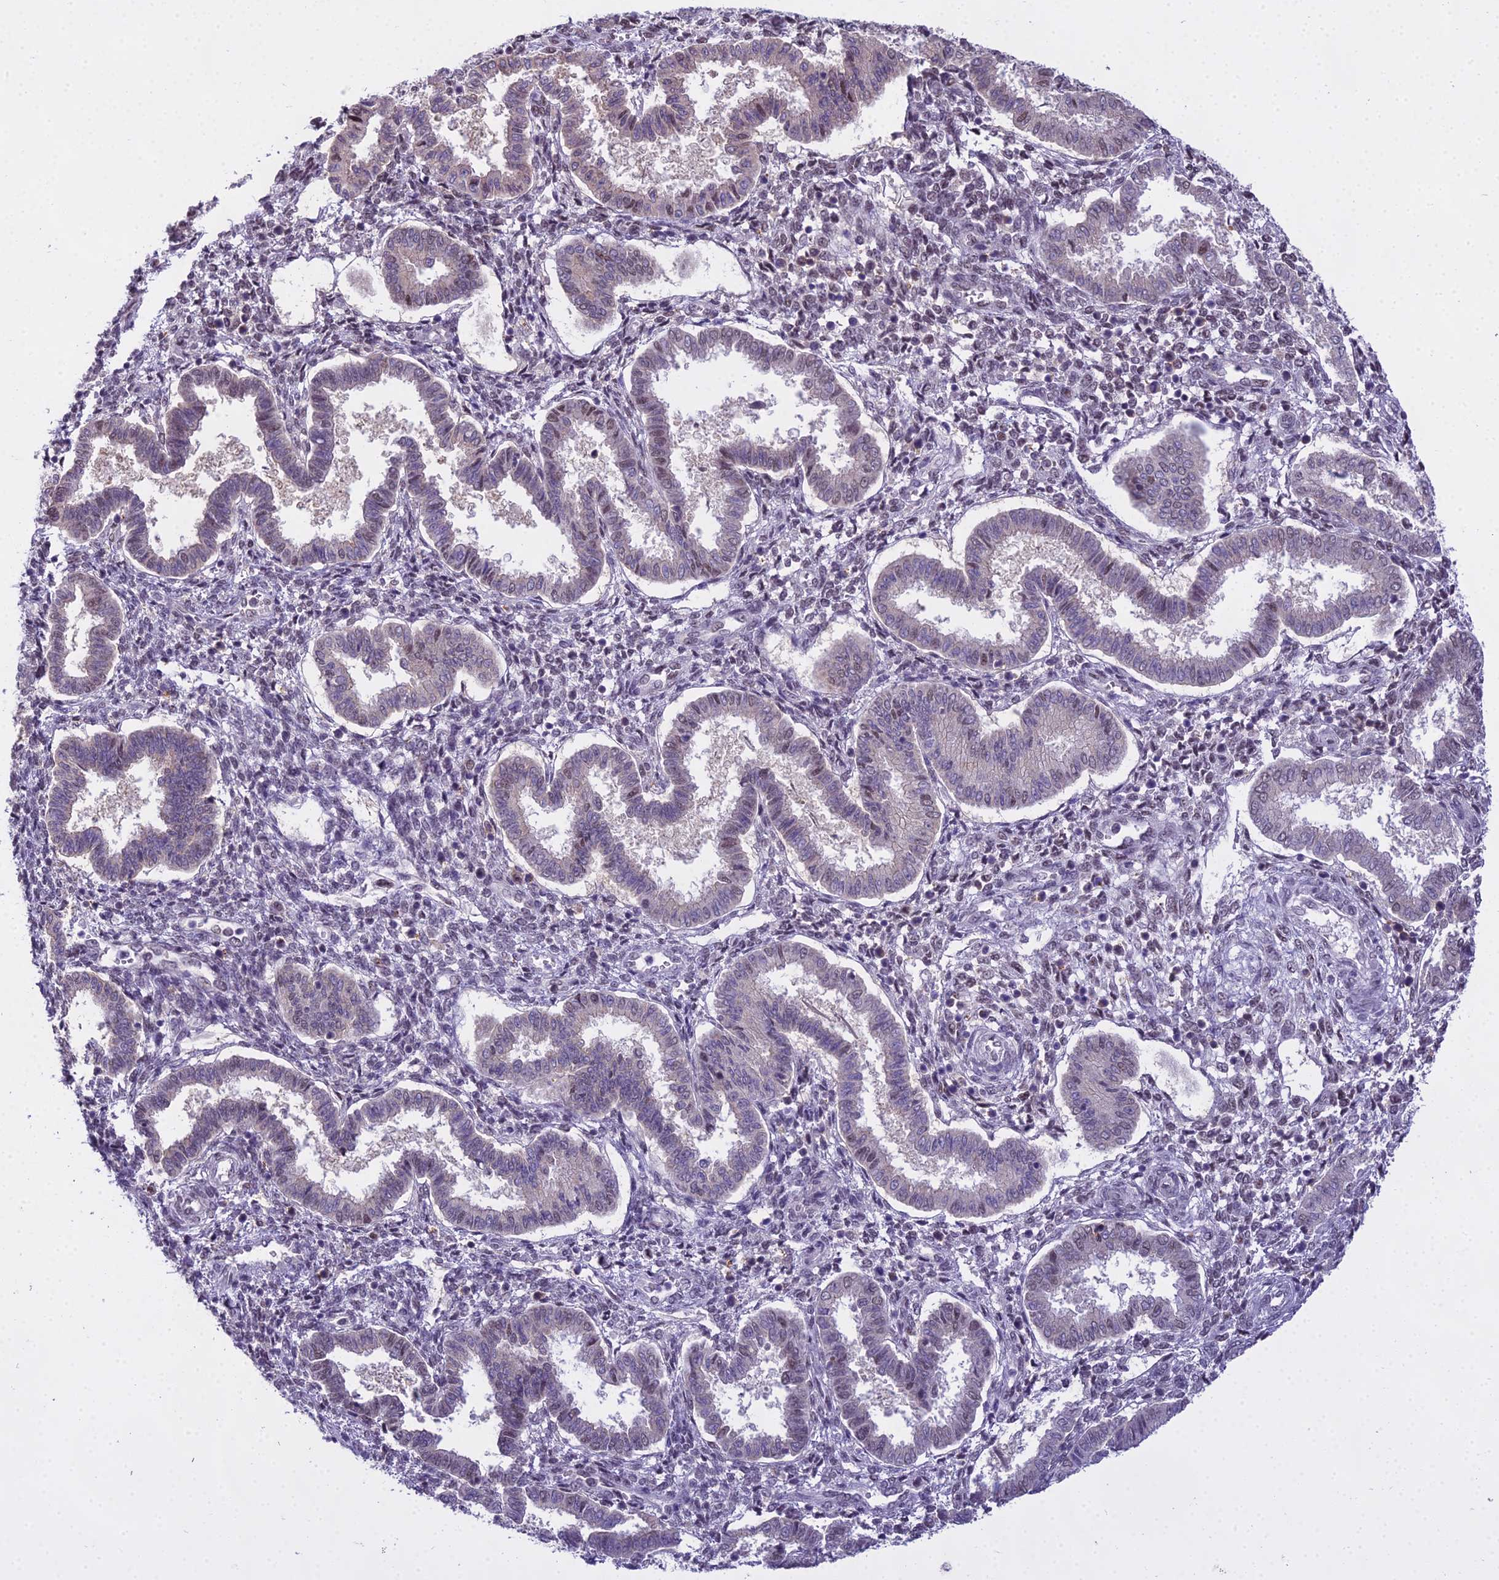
{"staining": {"intensity": "negative", "quantity": "none", "location": "none"}, "tissue": "endometrium", "cell_type": "Cells in endometrial stroma", "image_type": "normal", "snomed": [{"axis": "morphology", "description": "Normal tissue, NOS"}, {"axis": "topography", "description": "Endometrium"}], "caption": "Immunohistochemical staining of unremarkable human endometrium shows no significant expression in cells in endometrial stroma. (IHC, brightfield microscopy, high magnification).", "gene": "MAT2A", "patient": {"sex": "female", "age": 24}}